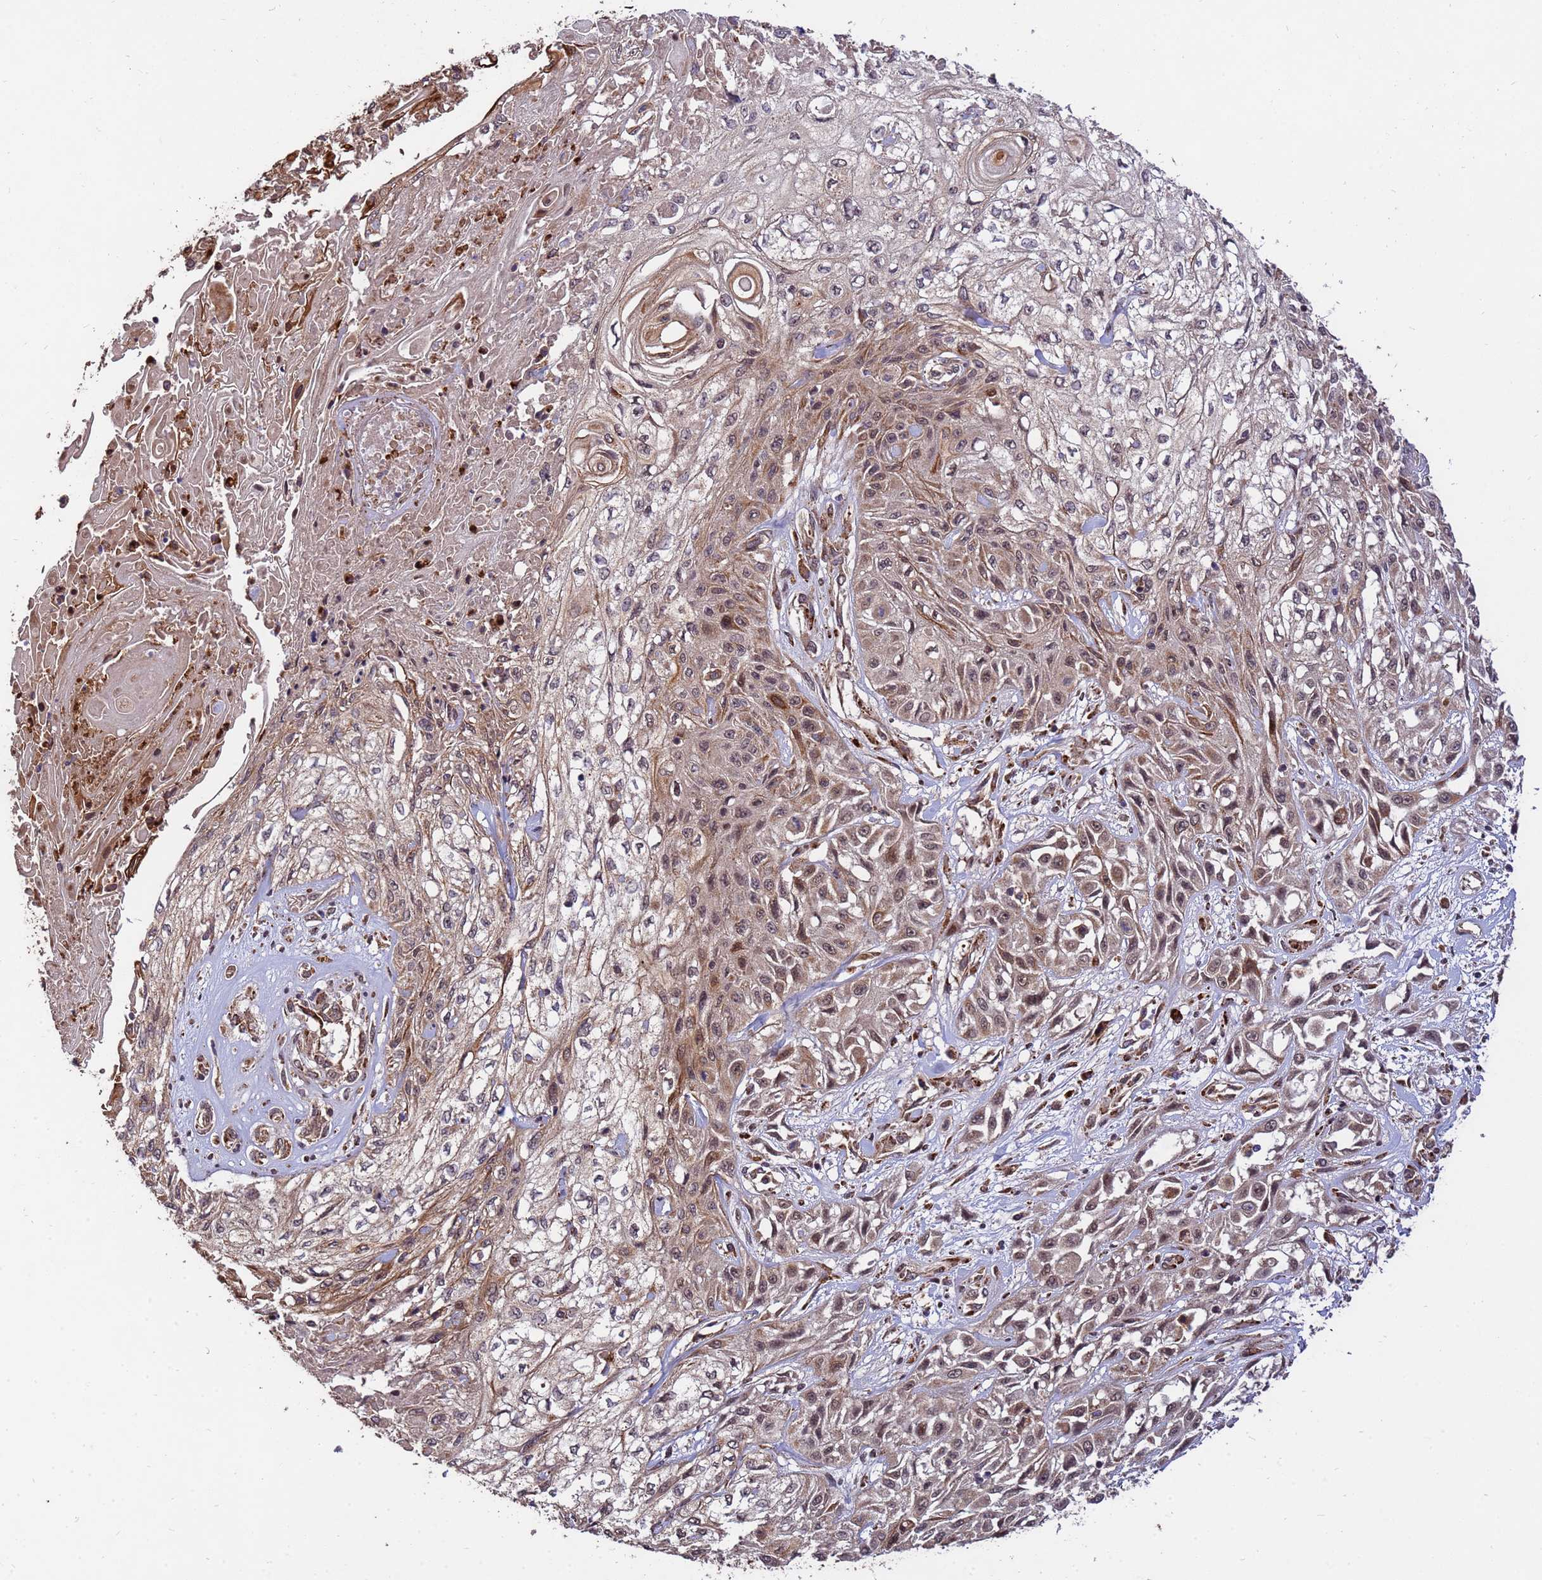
{"staining": {"intensity": "moderate", "quantity": ">75%", "location": "cytoplasmic/membranous,nuclear"}, "tissue": "skin cancer", "cell_type": "Tumor cells", "image_type": "cancer", "snomed": [{"axis": "morphology", "description": "Squamous cell carcinoma, NOS"}, {"axis": "morphology", "description": "Squamous cell carcinoma, metastatic, NOS"}, {"axis": "topography", "description": "Skin"}, {"axis": "topography", "description": "Lymph node"}], "caption": "Metastatic squamous cell carcinoma (skin) was stained to show a protein in brown. There is medium levels of moderate cytoplasmic/membranous and nuclear expression in approximately >75% of tumor cells. (DAB = brown stain, brightfield microscopy at high magnification).", "gene": "ZNF619", "patient": {"sex": "male", "age": 75}}